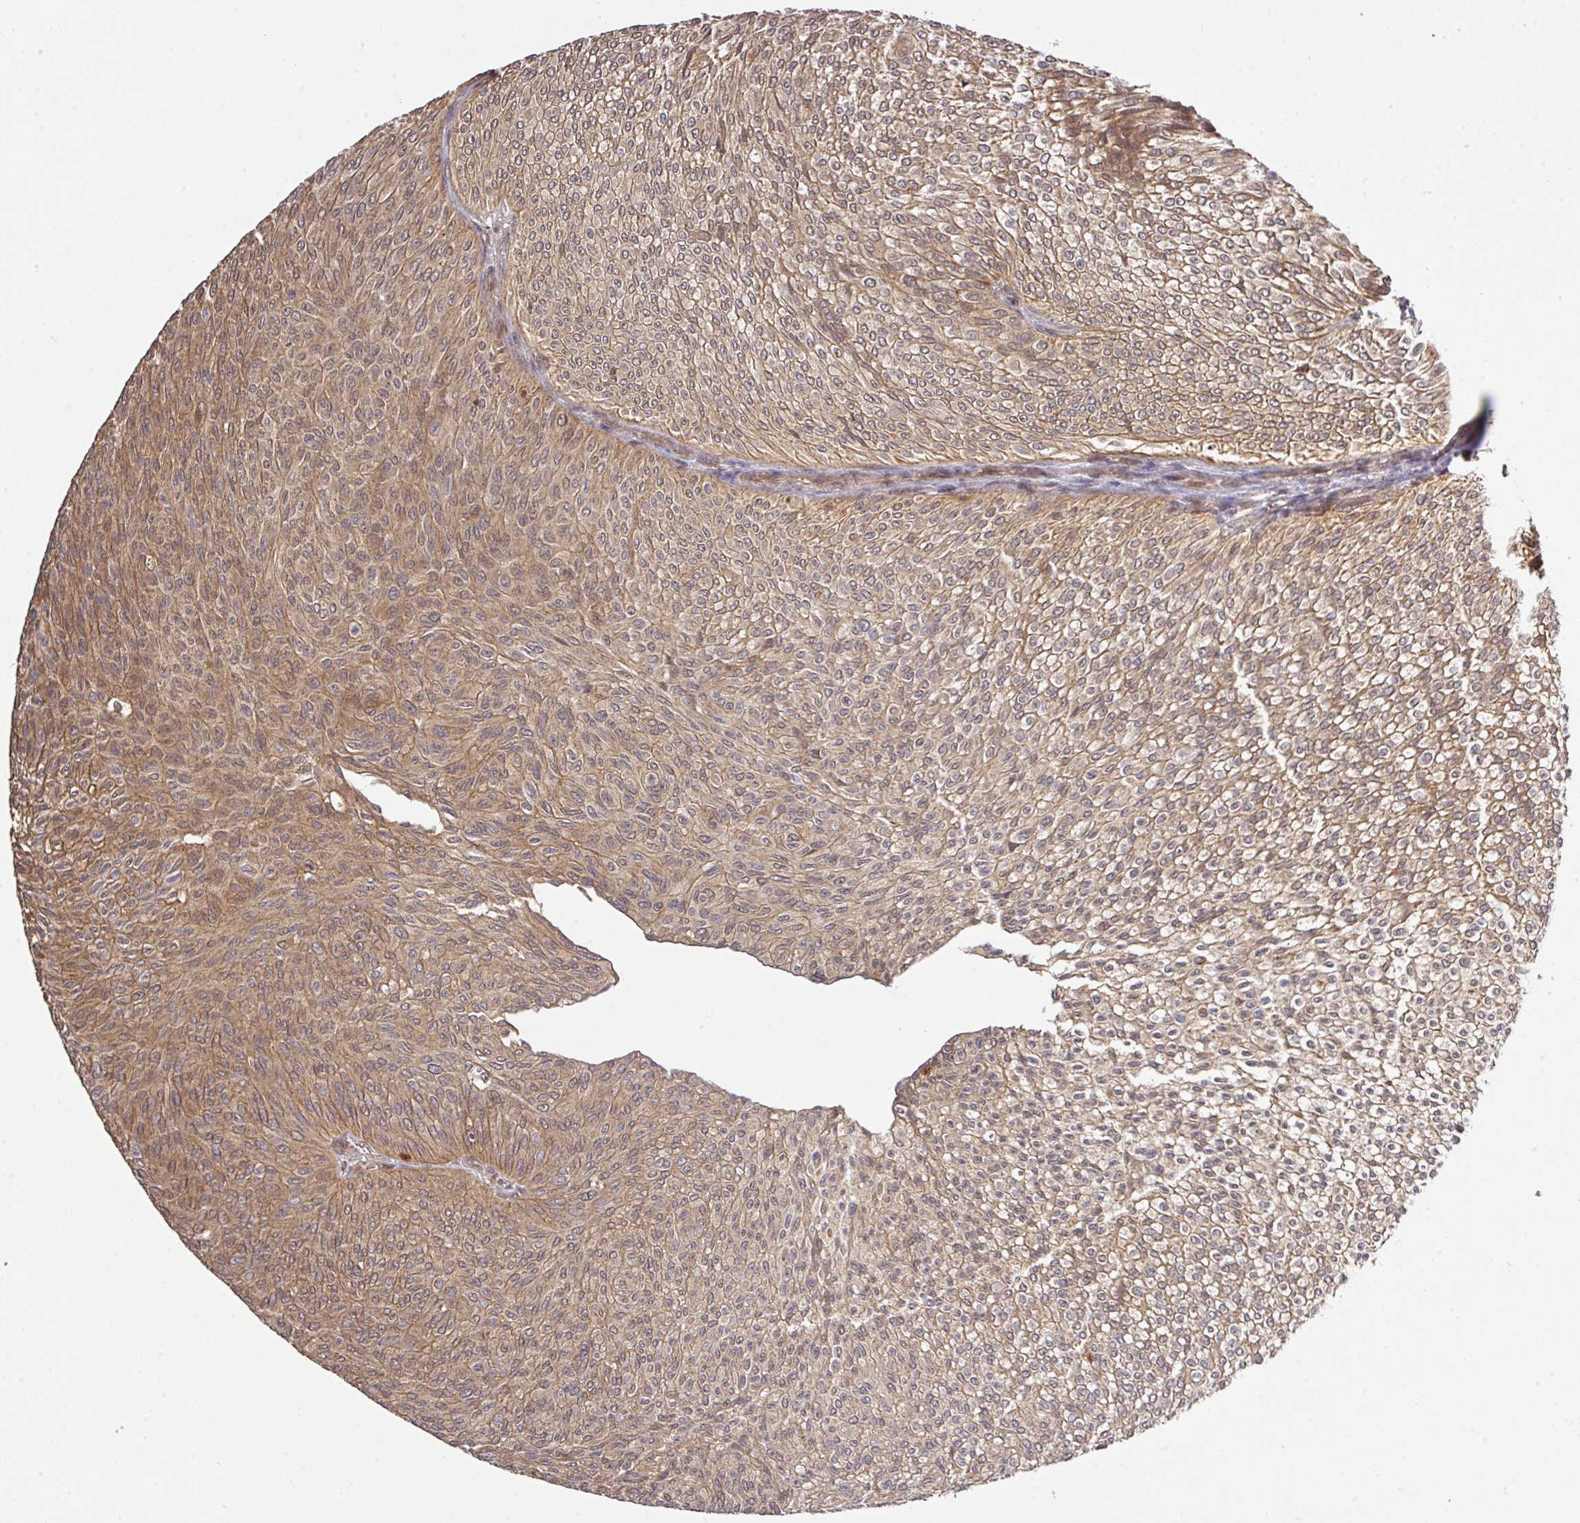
{"staining": {"intensity": "moderate", "quantity": ">75%", "location": "cytoplasmic/membranous"}, "tissue": "urothelial cancer", "cell_type": "Tumor cells", "image_type": "cancer", "snomed": [{"axis": "morphology", "description": "Urothelial carcinoma, Low grade"}, {"axis": "topography", "description": "Urinary bladder"}], "caption": "Urothelial cancer was stained to show a protein in brown. There is medium levels of moderate cytoplasmic/membranous staining in about >75% of tumor cells.", "gene": "ARPIN", "patient": {"sex": "male", "age": 91}}